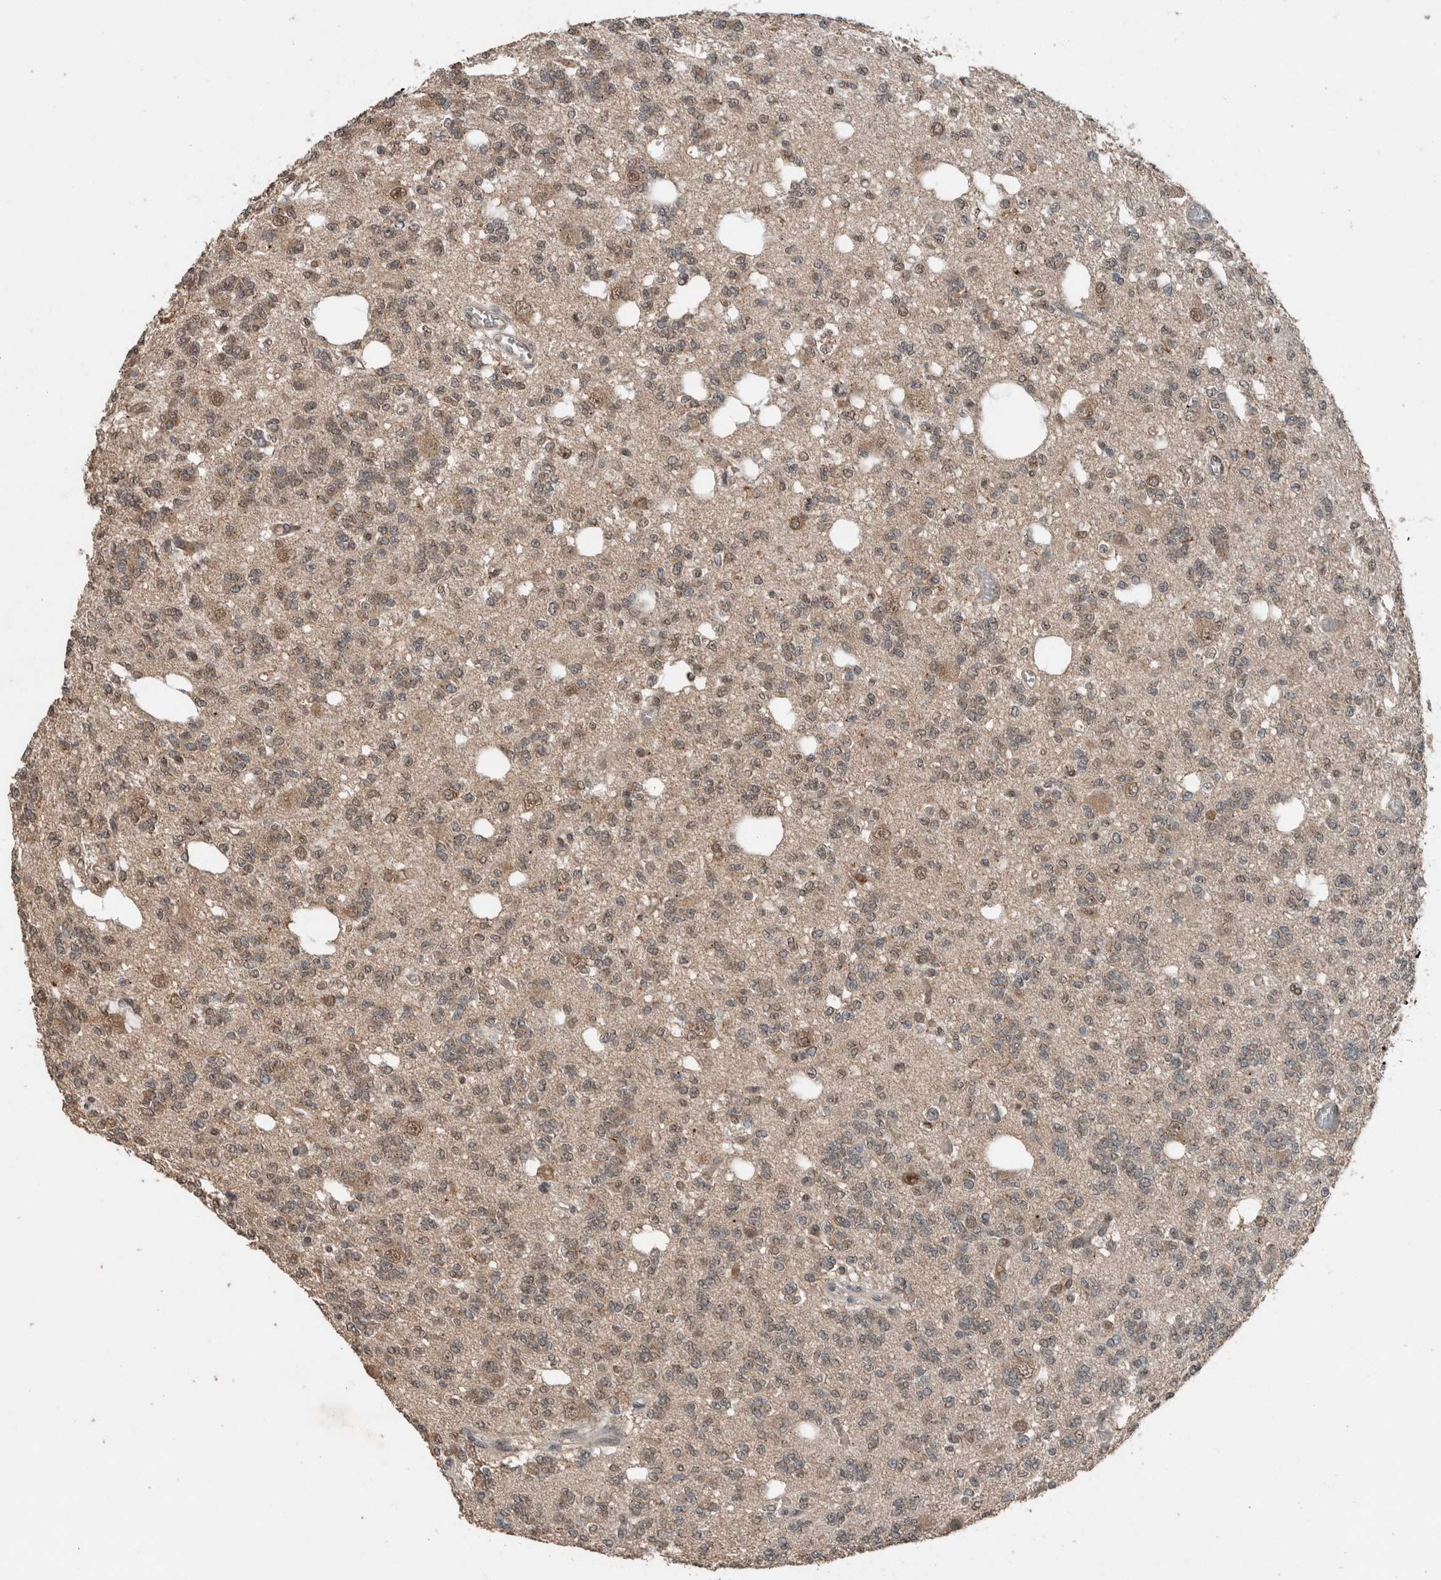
{"staining": {"intensity": "weak", "quantity": ">75%", "location": "cytoplasmic/membranous"}, "tissue": "glioma", "cell_type": "Tumor cells", "image_type": "cancer", "snomed": [{"axis": "morphology", "description": "Glioma, malignant, Low grade"}, {"axis": "topography", "description": "Brain"}], "caption": "A high-resolution photomicrograph shows immunohistochemistry (IHC) staining of glioma, which exhibits weak cytoplasmic/membranous positivity in about >75% of tumor cells.", "gene": "MYO1E", "patient": {"sex": "male", "age": 38}}